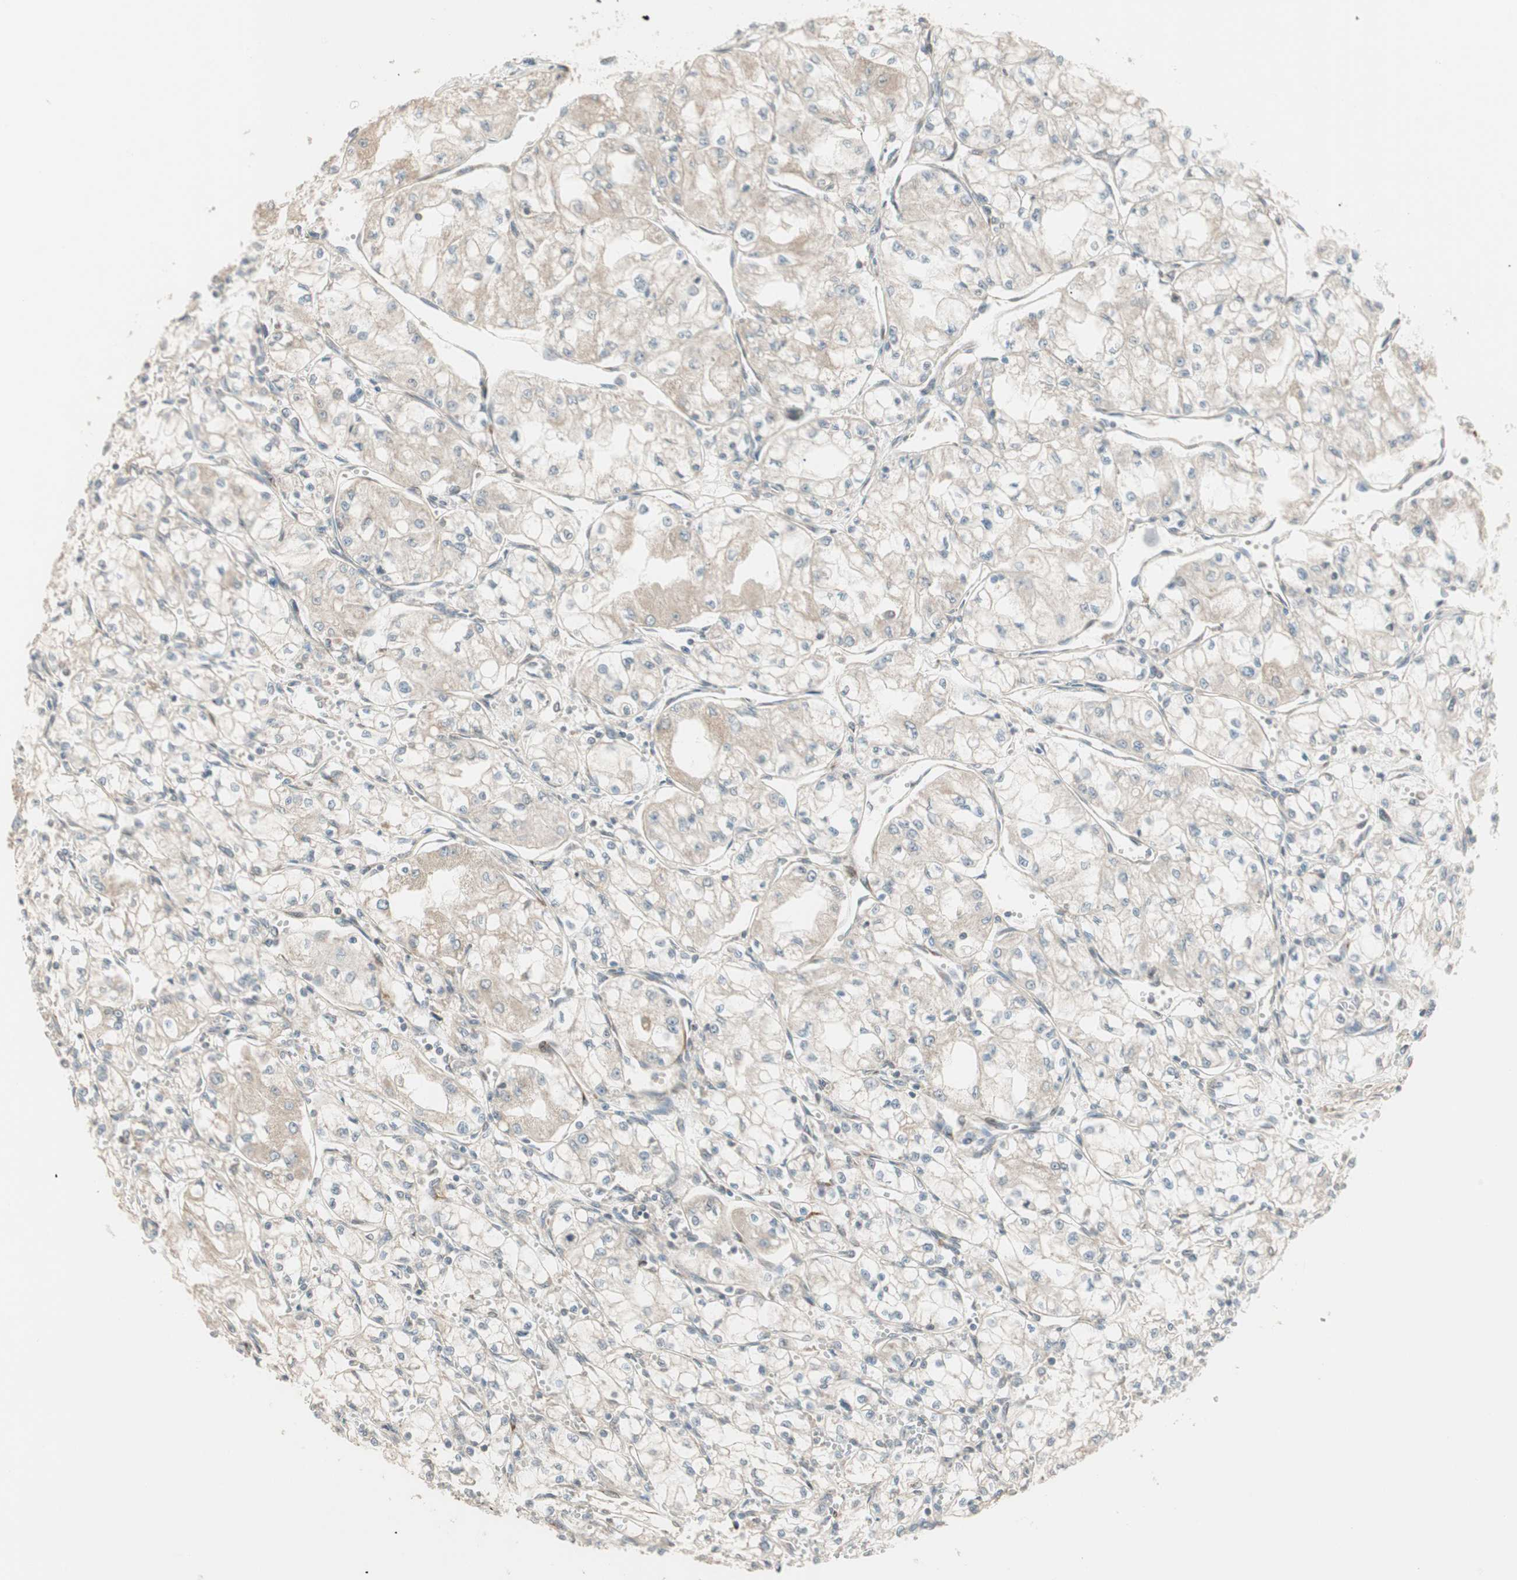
{"staining": {"intensity": "weak", "quantity": "<25%", "location": "cytoplasmic/membranous"}, "tissue": "renal cancer", "cell_type": "Tumor cells", "image_type": "cancer", "snomed": [{"axis": "morphology", "description": "Normal tissue, NOS"}, {"axis": "morphology", "description": "Adenocarcinoma, NOS"}, {"axis": "topography", "description": "Kidney"}], "caption": "Renal cancer was stained to show a protein in brown. There is no significant staining in tumor cells.", "gene": "PPP2R5E", "patient": {"sex": "male", "age": 59}}